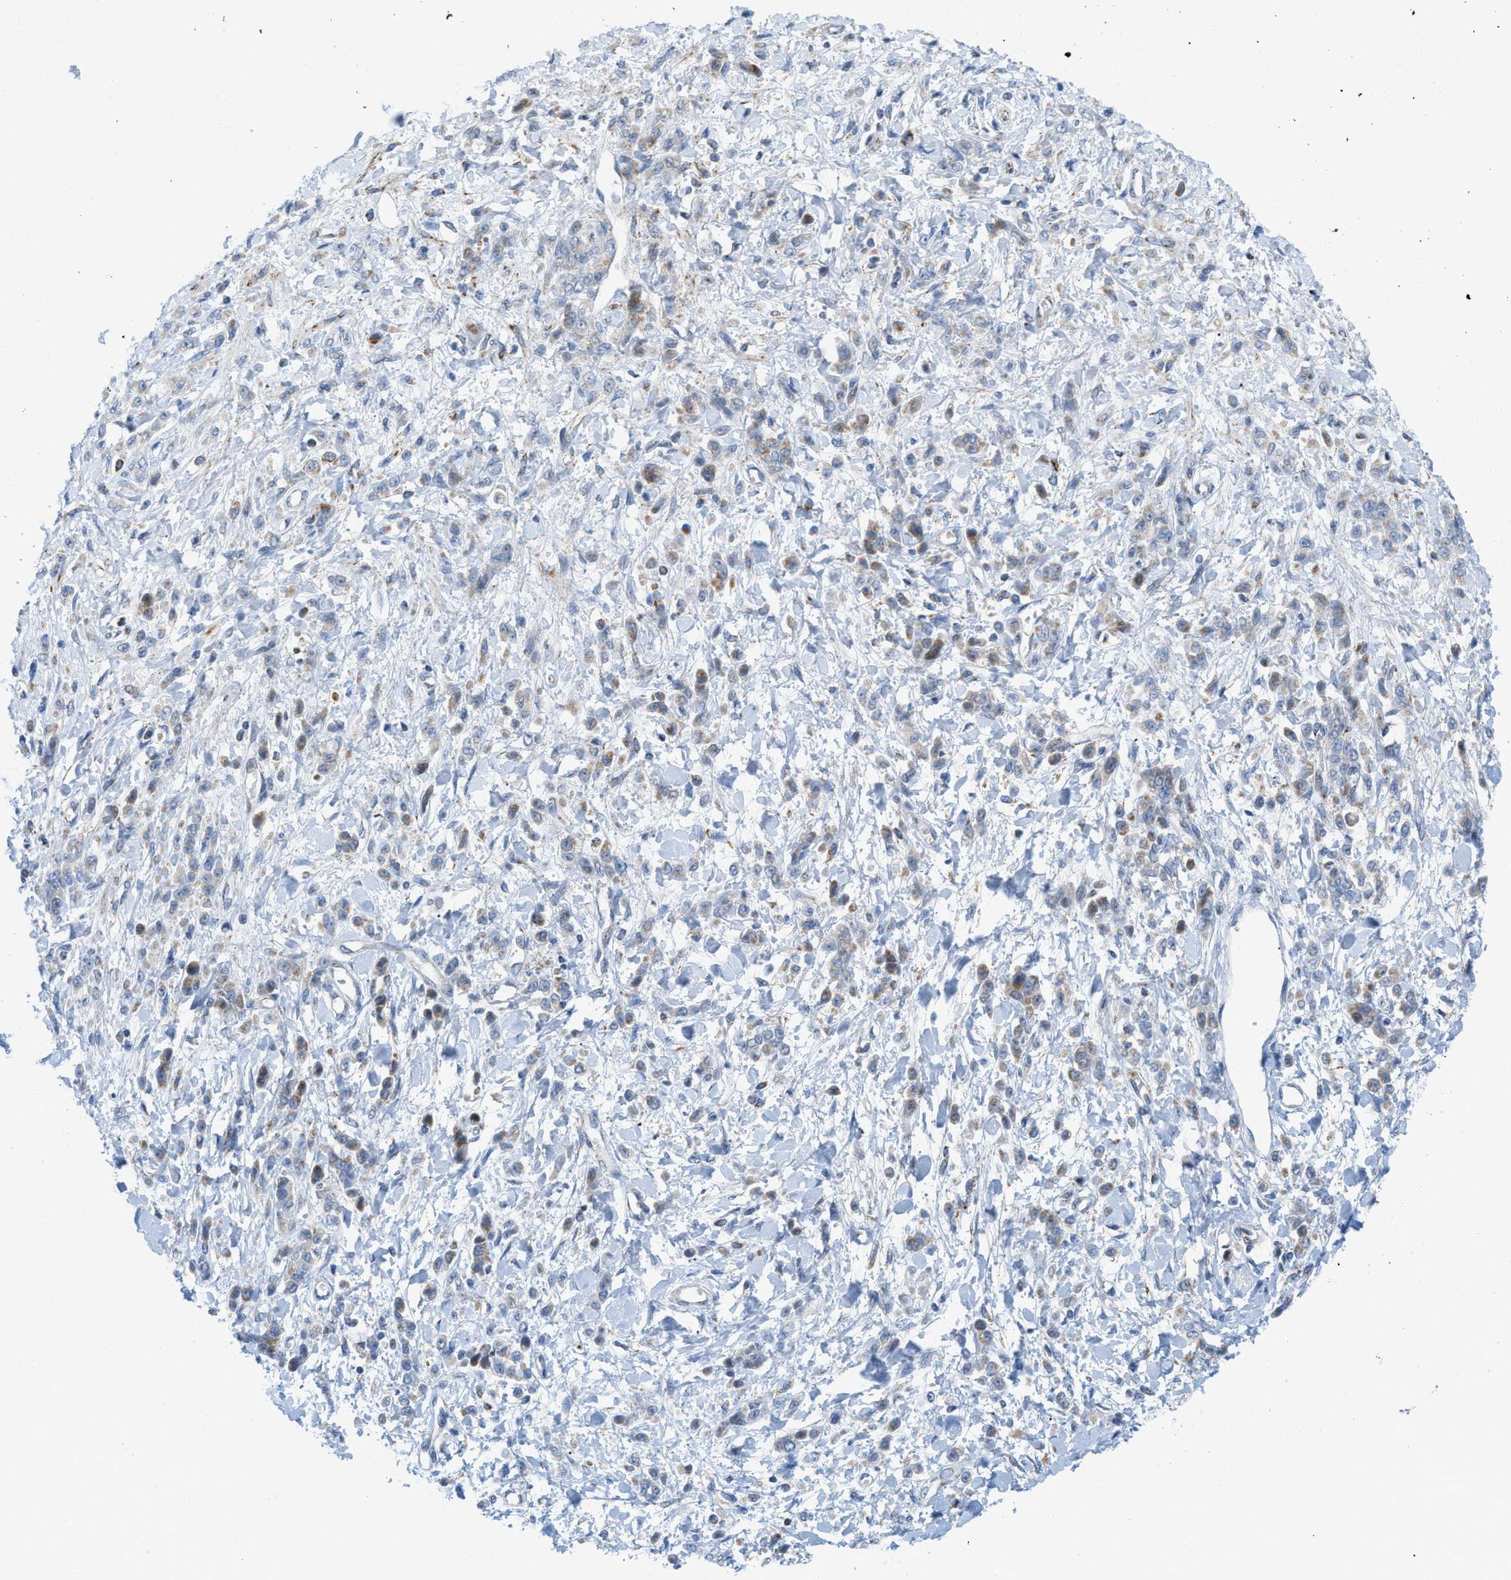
{"staining": {"intensity": "weak", "quantity": "<25%", "location": "cytoplasmic/membranous"}, "tissue": "stomach cancer", "cell_type": "Tumor cells", "image_type": "cancer", "snomed": [{"axis": "morphology", "description": "Normal tissue, NOS"}, {"axis": "morphology", "description": "Adenocarcinoma, NOS"}, {"axis": "topography", "description": "Stomach"}], "caption": "Immunohistochemistry photomicrograph of stomach cancer stained for a protein (brown), which exhibits no staining in tumor cells.", "gene": "RBBP9", "patient": {"sex": "male", "age": 82}}